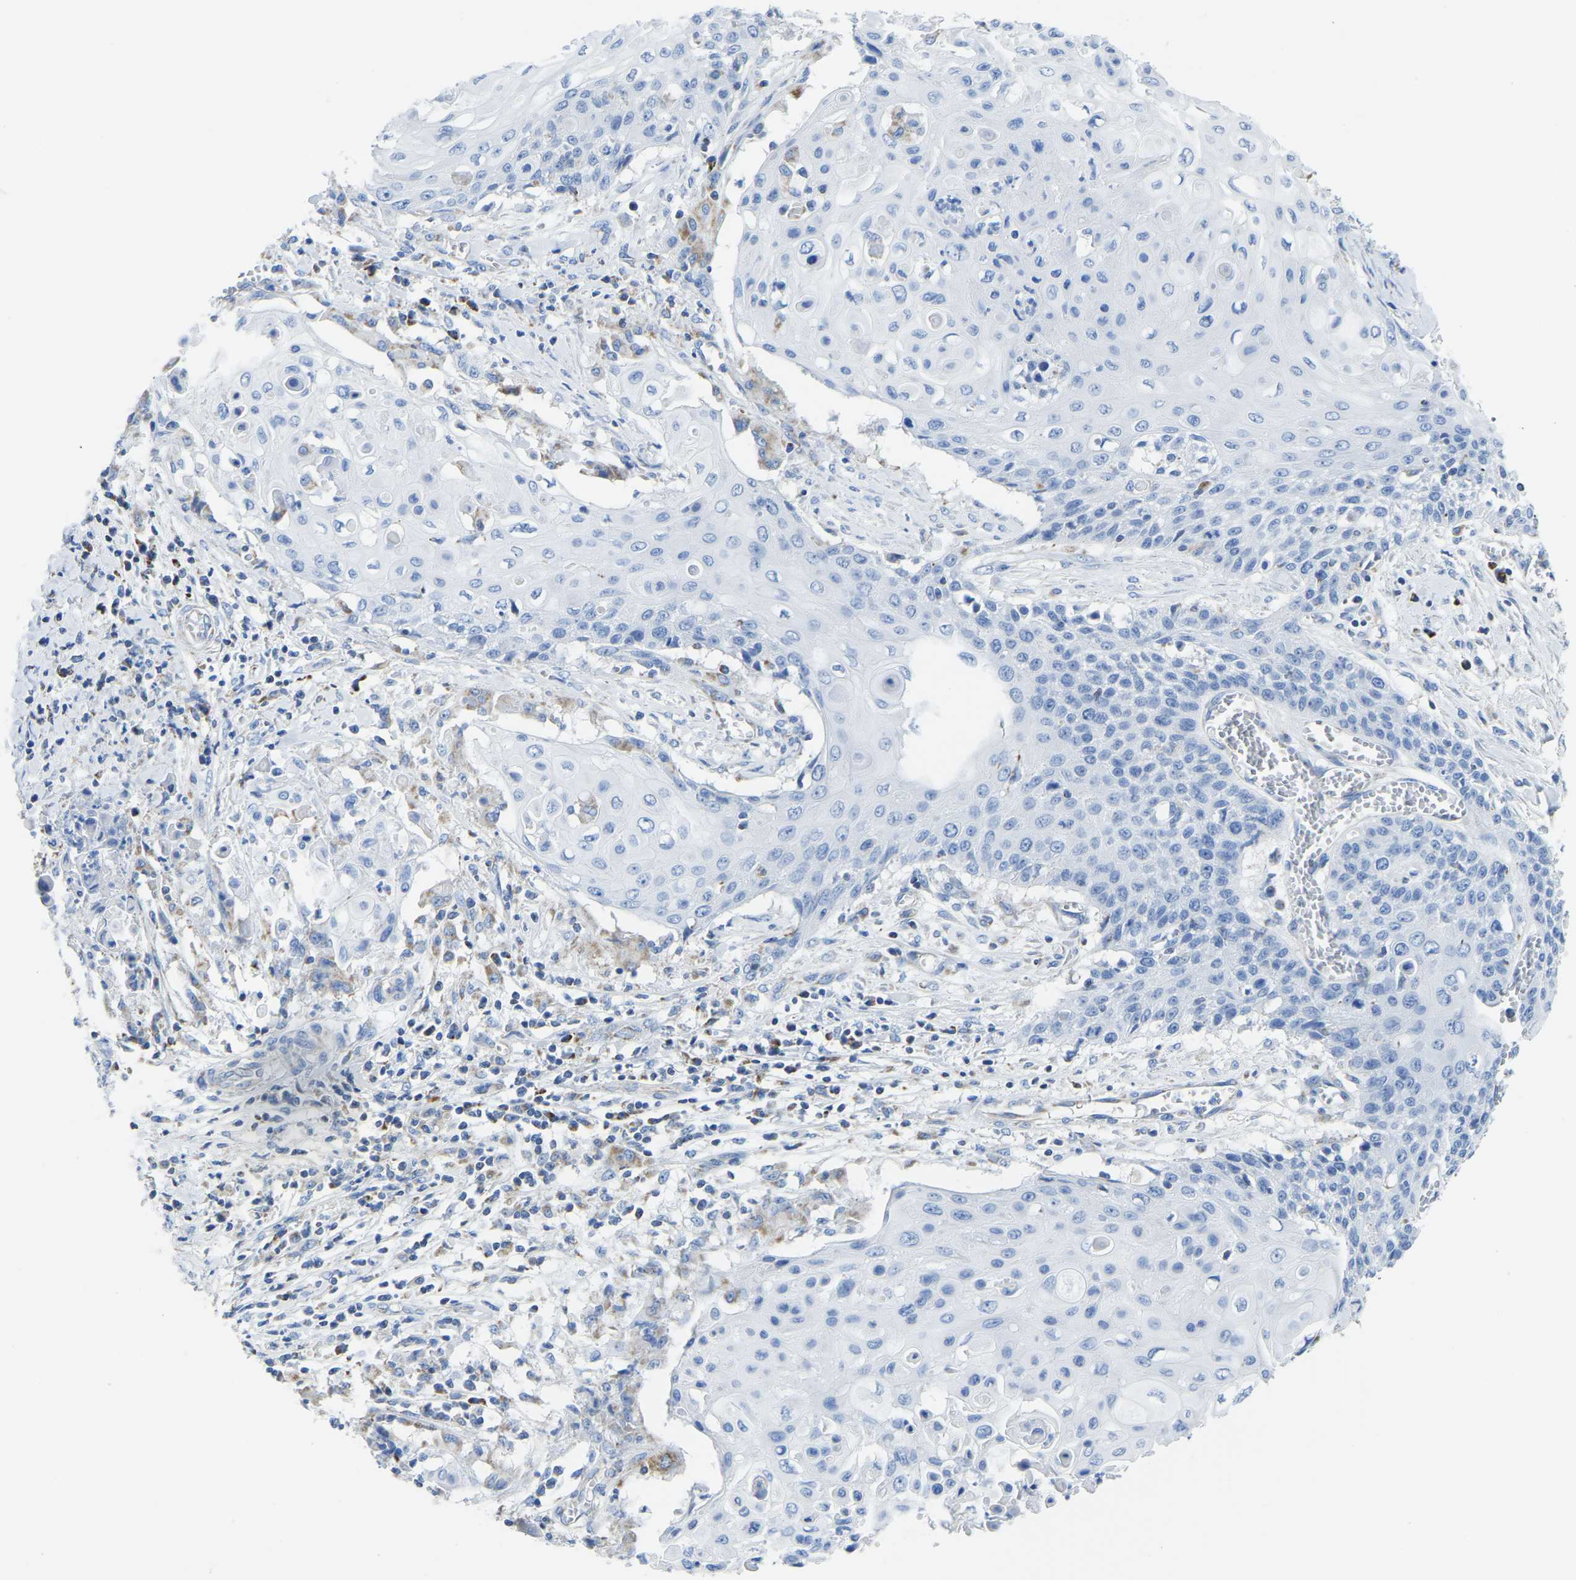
{"staining": {"intensity": "negative", "quantity": "none", "location": "none"}, "tissue": "cervical cancer", "cell_type": "Tumor cells", "image_type": "cancer", "snomed": [{"axis": "morphology", "description": "Squamous cell carcinoma, NOS"}, {"axis": "topography", "description": "Cervix"}], "caption": "Immunohistochemistry (IHC) histopathology image of neoplastic tissue: cervical cancer (squamous cell carcinoma) stained with DAB exhibits no significant protein expression in tumor cells.", "gene": "ETFA", "patient": {"sex": "female", "age": 39}}